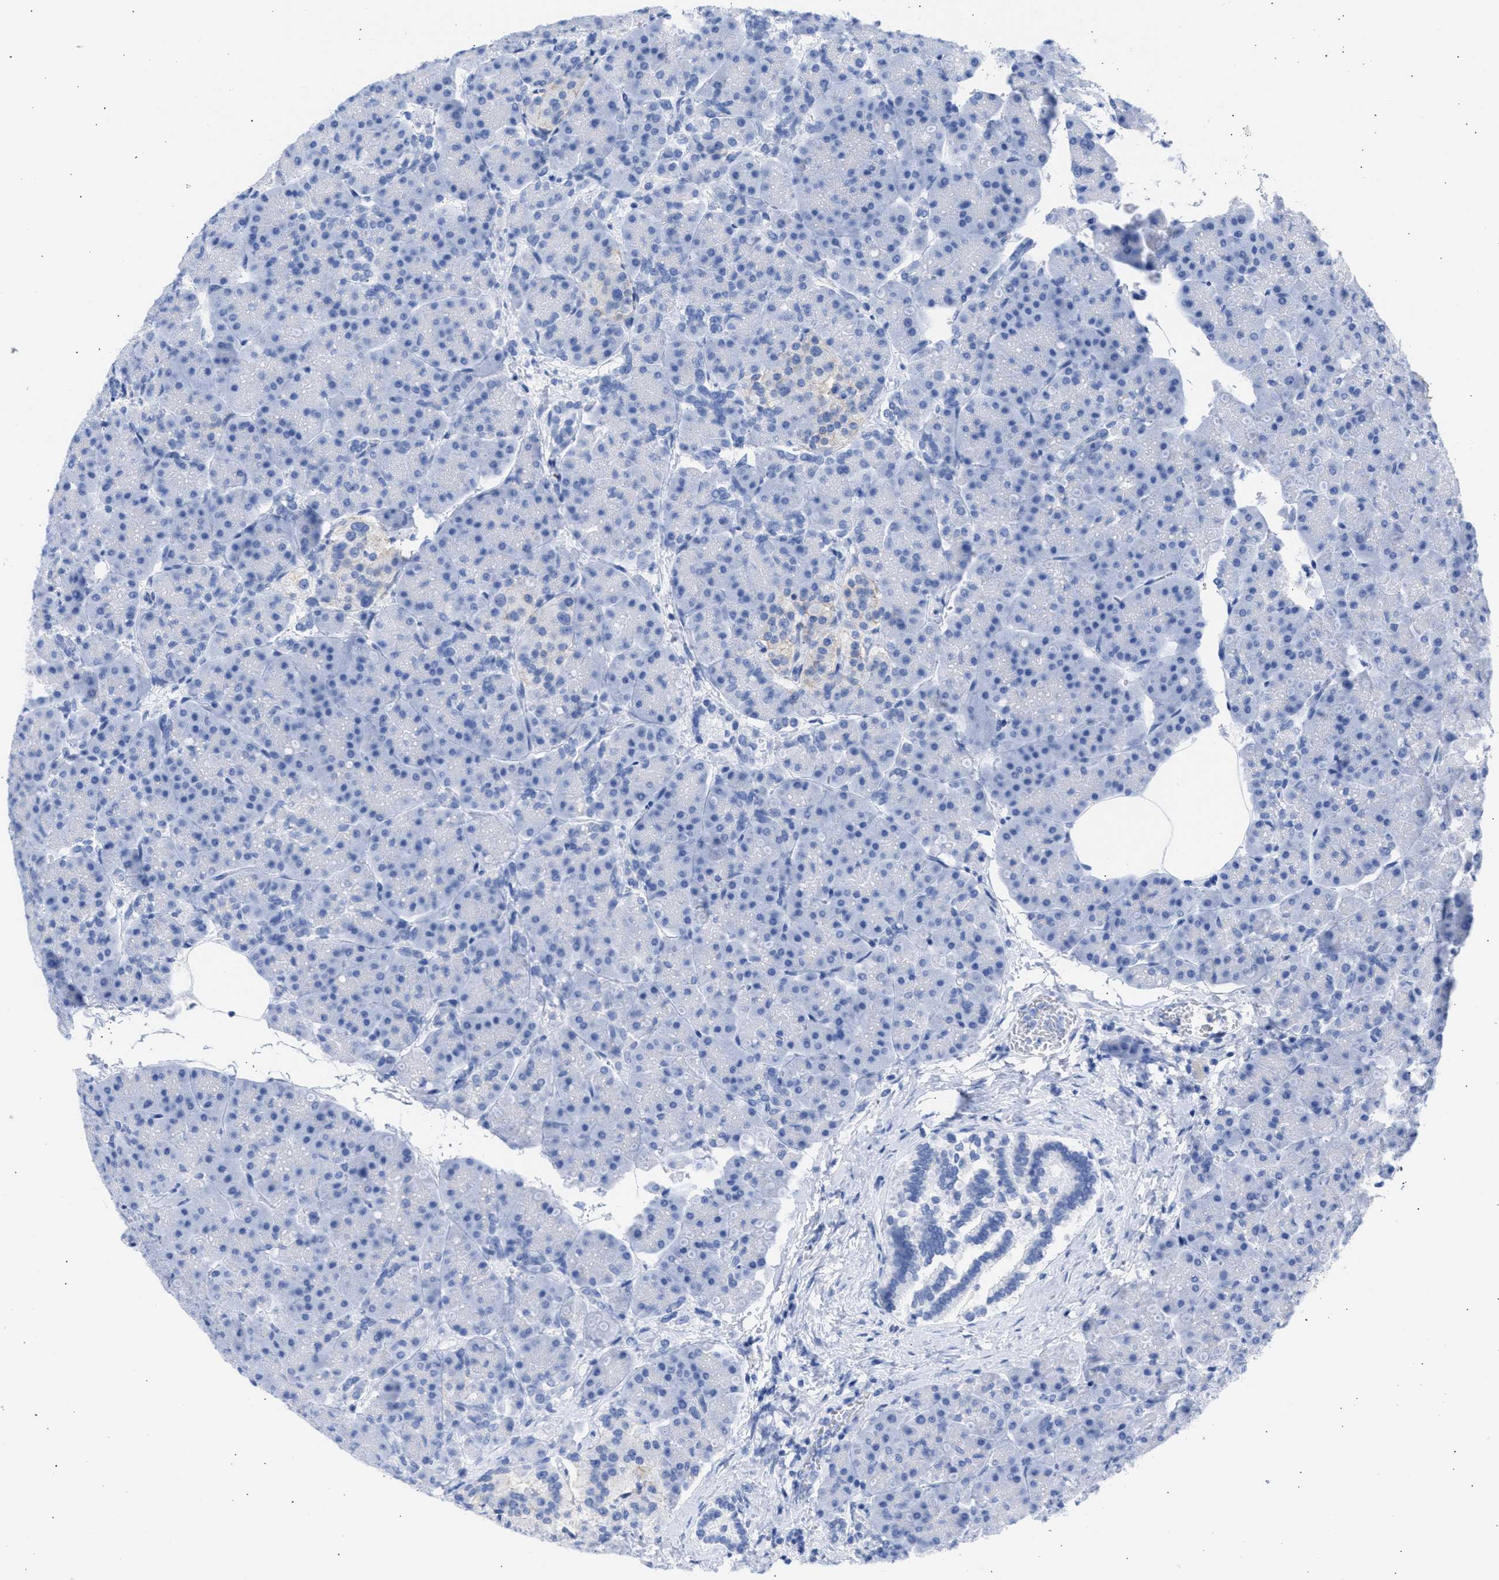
{"staining": {"intensity": "negative", "quantity": "none", "location": "none"}, "tissue": "pancreas", "cell_type": "Exocrine glandular cells", "image_type": "normal", "snomed": [{"axis": "morphology", "description": "Normal tissue, NOS"}, {"axis": "topography", "description": "Pancreas"}], "caption": "High magnification brightfield microscopy of benign pancreas stained with DAB (3,3'-diaminobenzidine) (brown) and counterstained with hematoxylin (blue): exocrine glandular cells show no significant positivity. (Immunohistochemistry (ihc), brightfield microscopy, high magnification).", "gene": "RSPH1", "patient": {"sex": "female", "age": 70}}